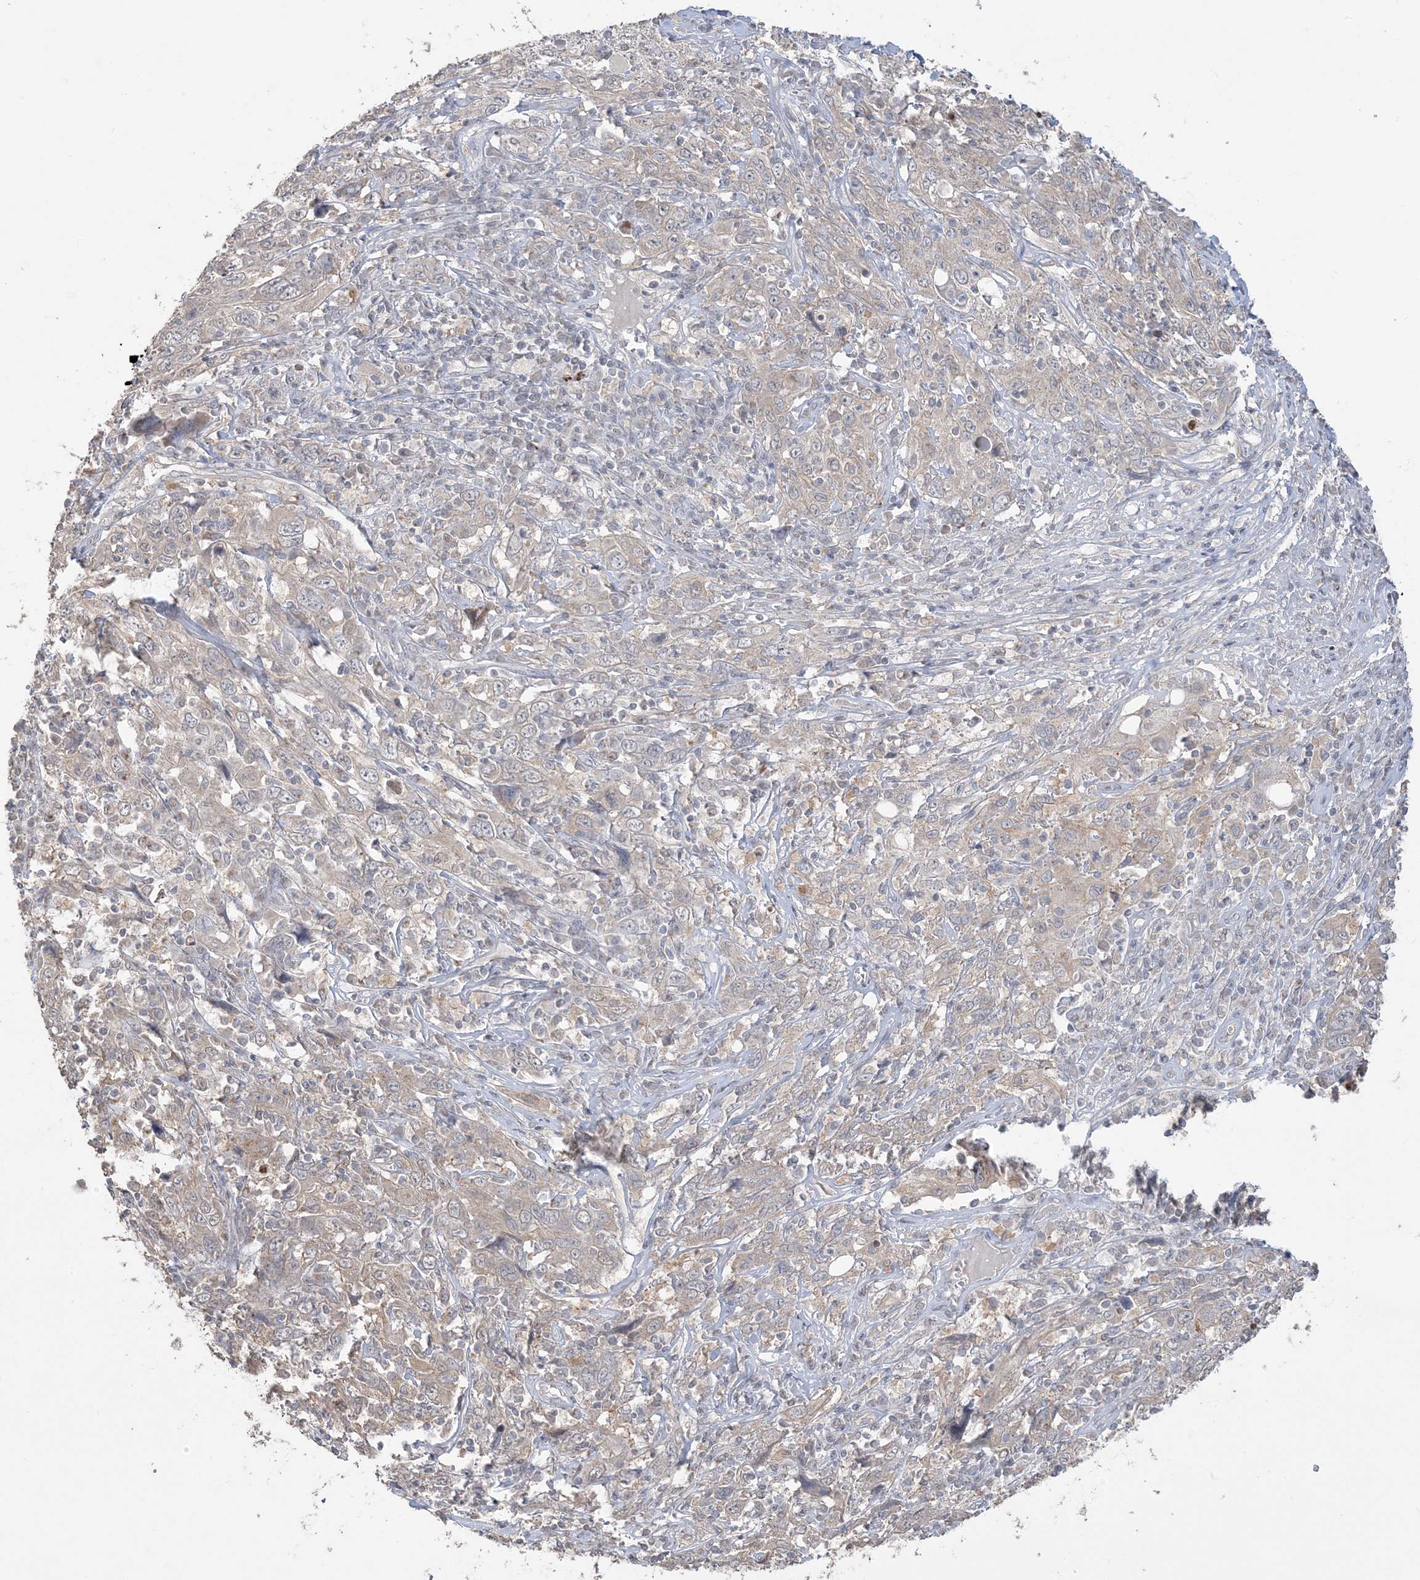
{"staining": {"intensity": "weak", "quantity": "<25%", "location": "cytoplasmic/membranous"}, "tissue": "cervical cancer", "cell_type": "Tumor cells", "image_type": "cancer", "snomed": [{"axis": "morphology", "description": "Squamous cell carcinoma, NOS"}, {"axis": "topography", "description": "Cervix"}], "caption": "Immunohistochemical staining of cervical cancer demonstrates no significant expression in tumor cells.", "gene": "XRN1", "patient": {"sex": "female", "age": 46}}